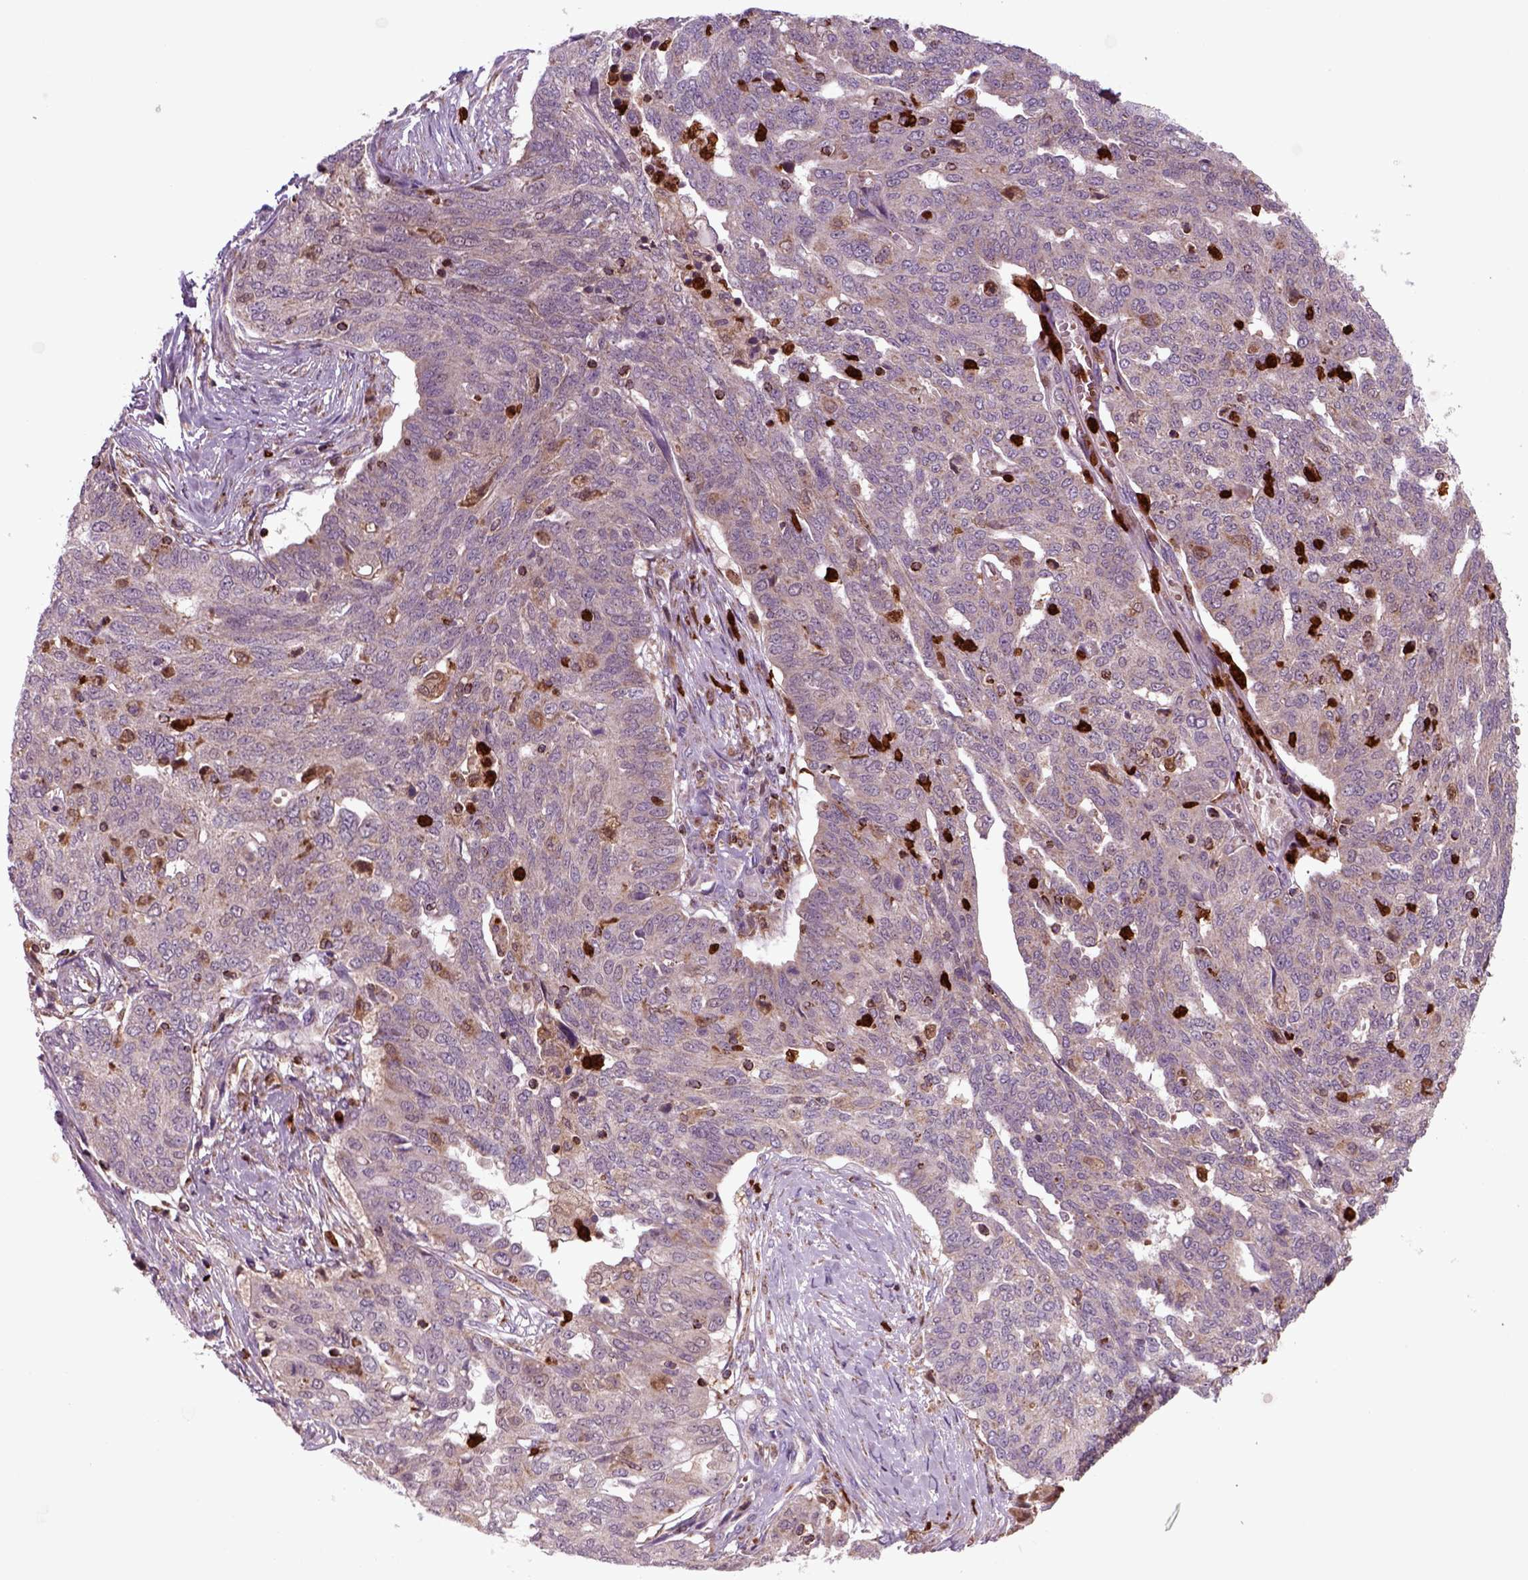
{"staining": {"intensity": "weak", "quantity": ">75%", "location": "cytoplasmic/membranous"}, "tissue": "ovarian cancer", "cell_type": "Tumor cells", "image_type": "cancer", "snomed": [{"axis": "morphology", "description": "Cystadenocarcinoma, serous, NOS"}, {"axis": "topography", "description": "Ovary"}], "caption": "This is an image of IHC staining of ovarian cancer (serous cystadenocarcinoma), which shows weak expression in the cytoplasmic/membranous of tumor cells.", "gene": "NUDT16L1", "patient": {"sex": "female", "age": 67}}